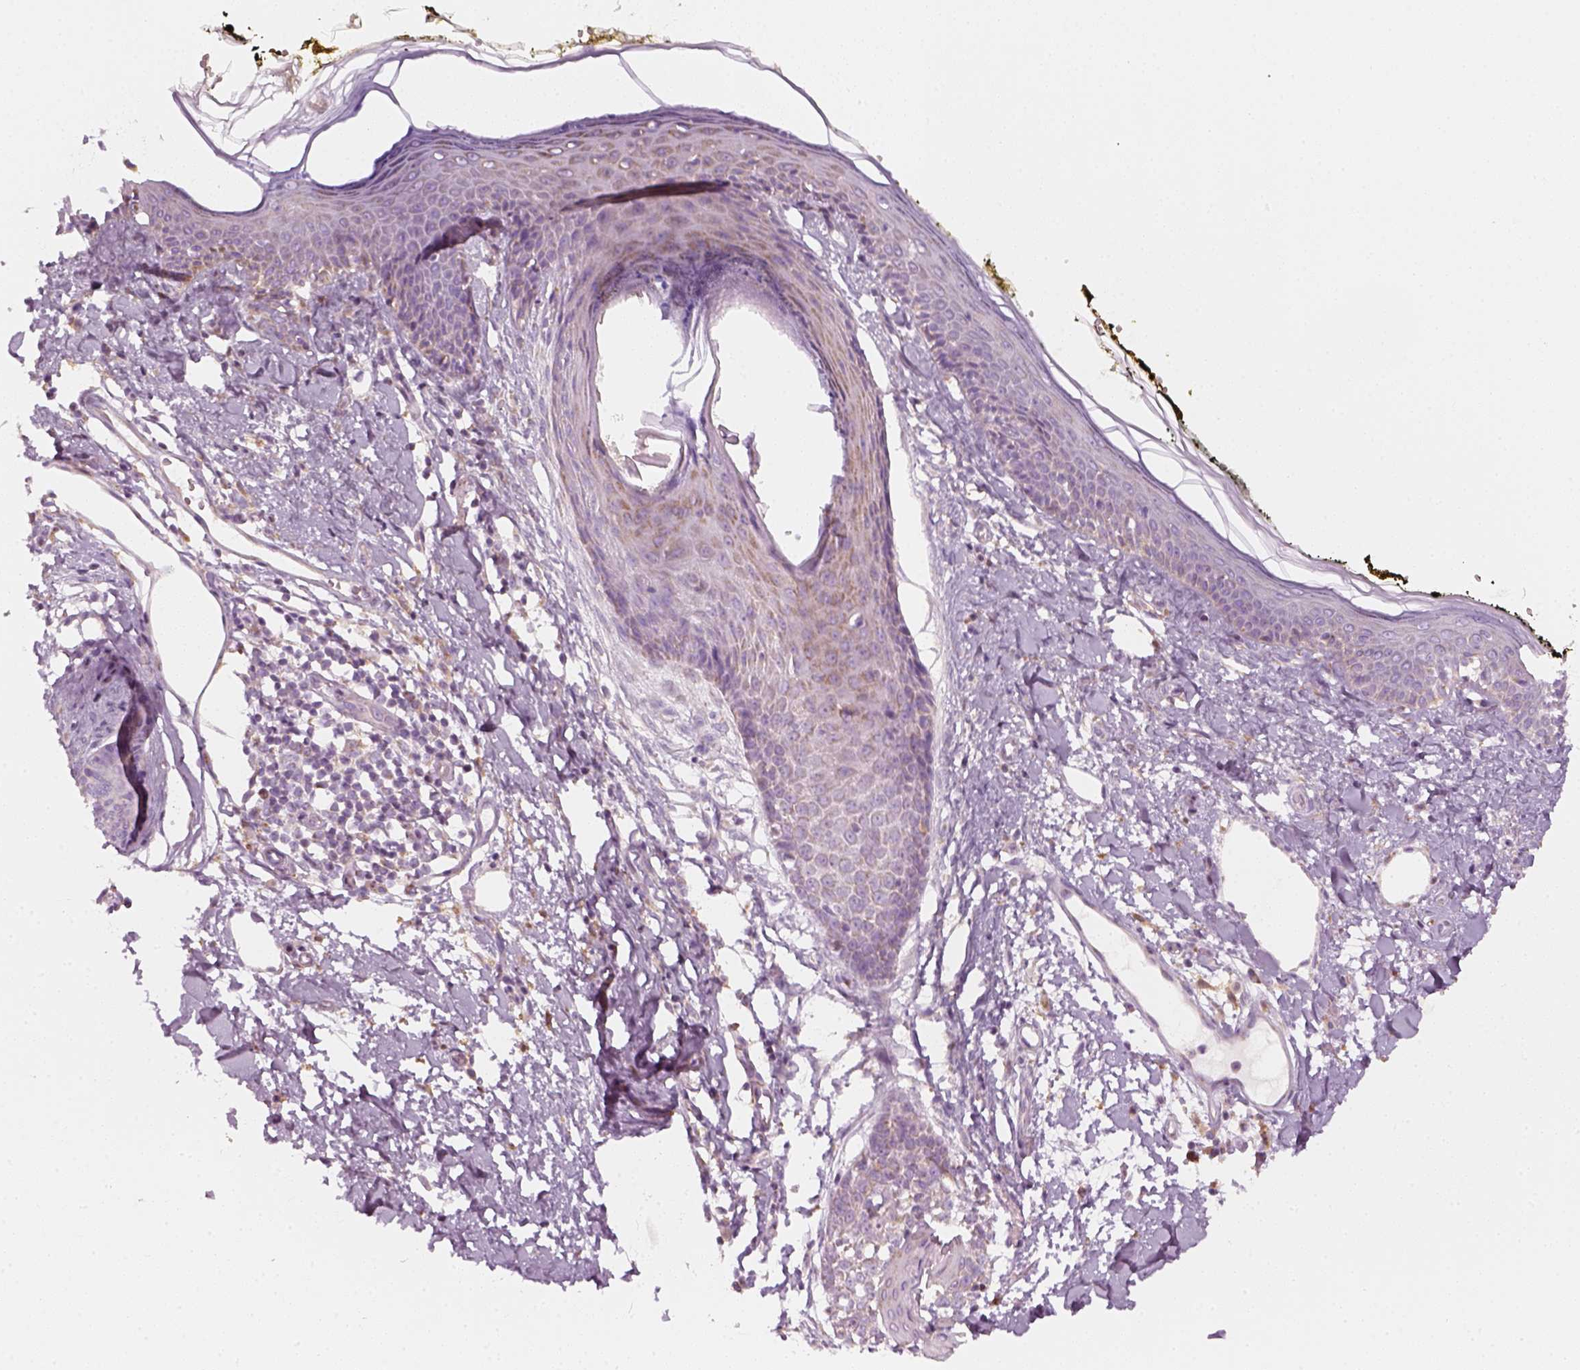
{"staining": {"intensity": "negative", "quantity": "none", "location": "none"}, "tissue": "skin", "cell_type": "Fibroblasts", "image_type": "normal", "snomed": [{"axis": "morphology", "description": "Normal tissue, NOS"}, {"axis": "topography", "description": "Skin"}], "caption": "IHC of unremarkable human skin exhibits no staining in fibroblasts.", "gene": "AWAT2", "patient": {"sex": "male", "age": 76}}